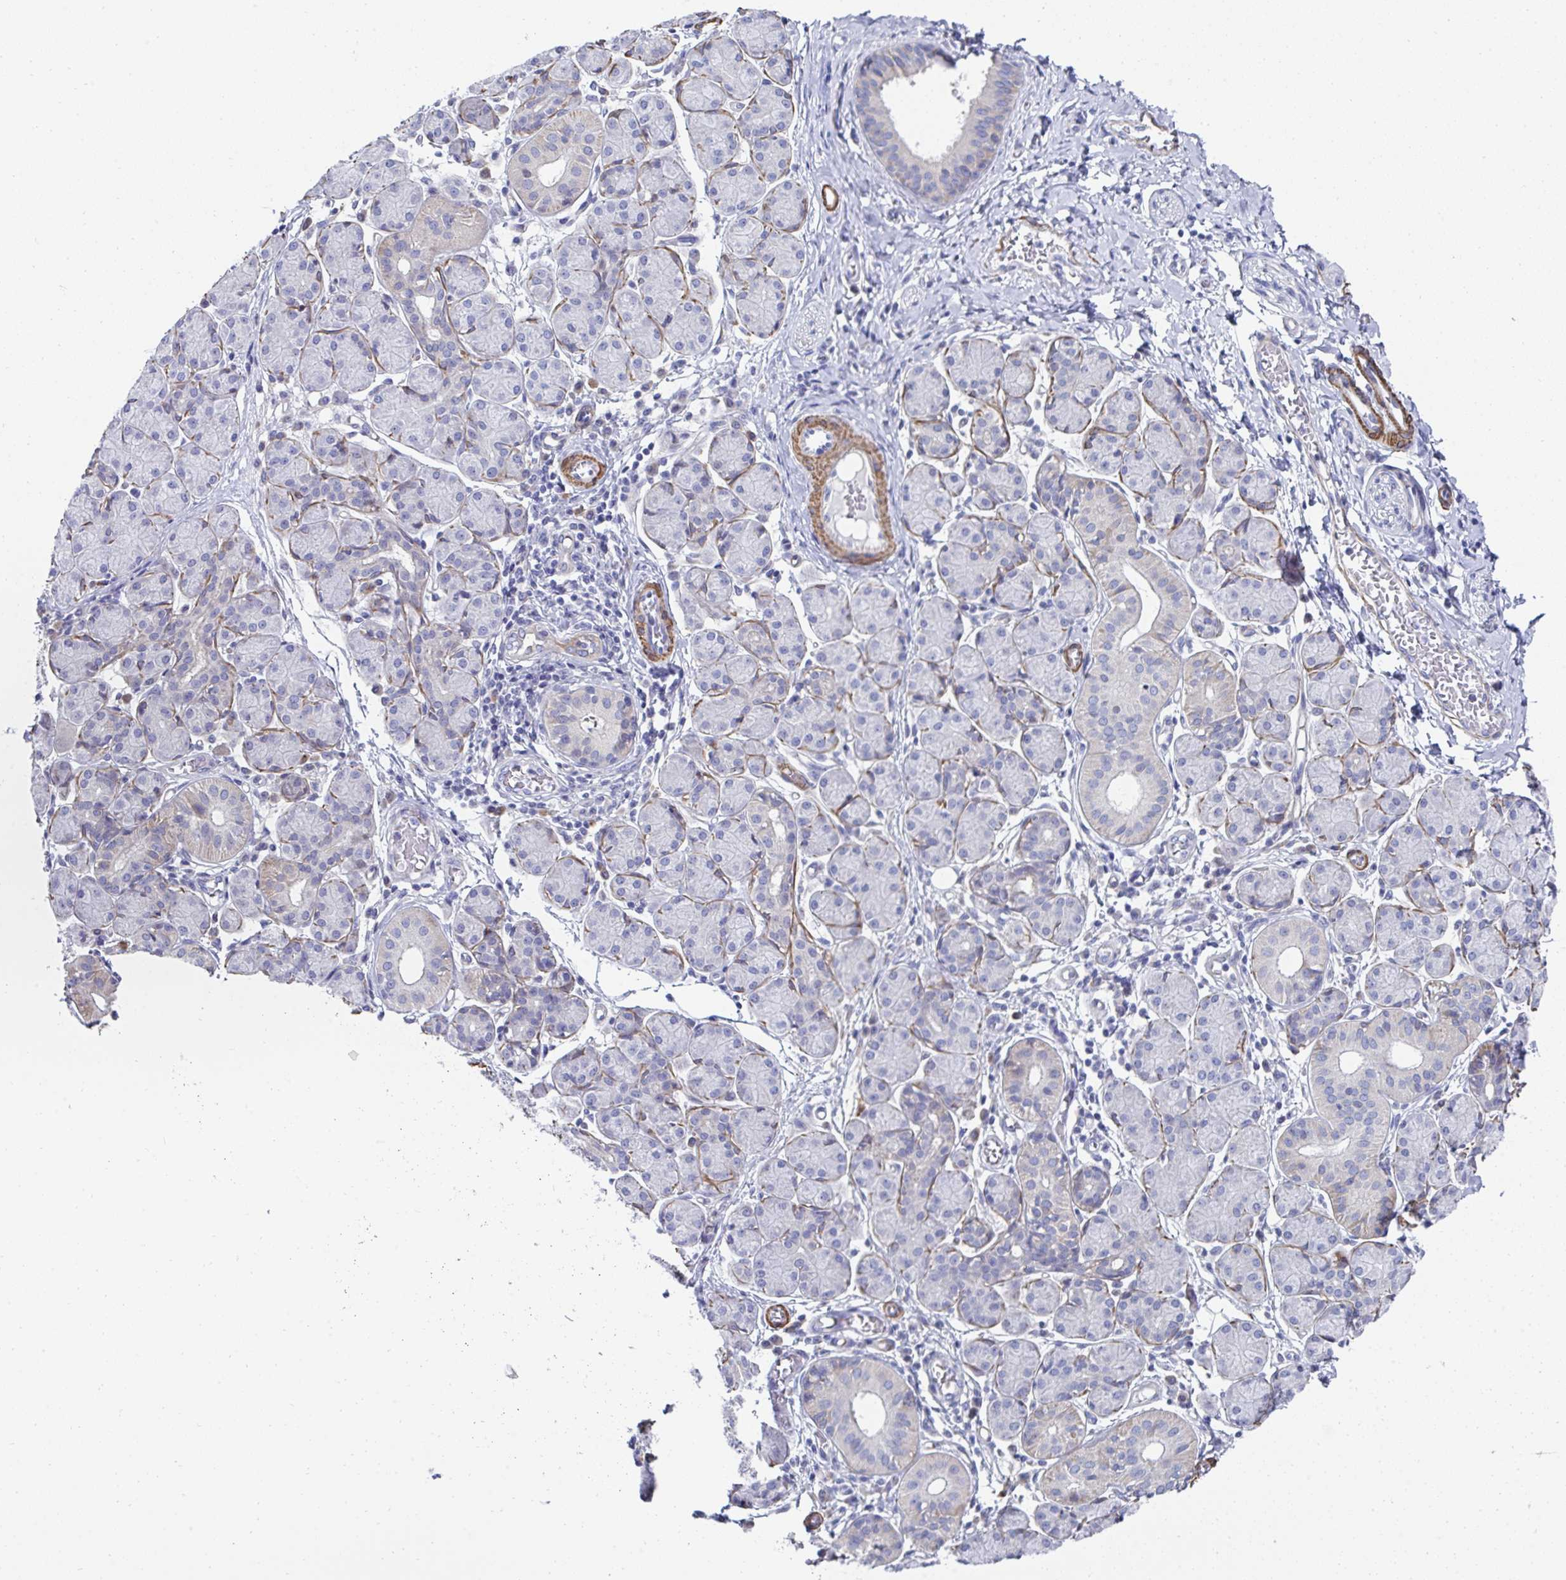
{"staining": {"intensity": "weak", "quantity": "<25%", "location": "cytoplasmic/membranous"}, "tissue": "salivary gland", "cell_type": "Glandular cells", "image_type": "normal", "snomed": [{"axis": "morphology", "description": "Normal tissue, NOS"}, {"axis": "morphology", "description": "Inflammation, NOS"}, {"axis": "topography", "description": "Lymph node"}, {"axis": "topography", "description": "Salivary gland"}], "caption": "This is a image of IHC staining of benign salivary gland, which shows no expression in glandular cells. (DAB immunohistochemistry, high magnification).", "gene": "FBXL13", "patient": {"sex": "male", "age": 3}}